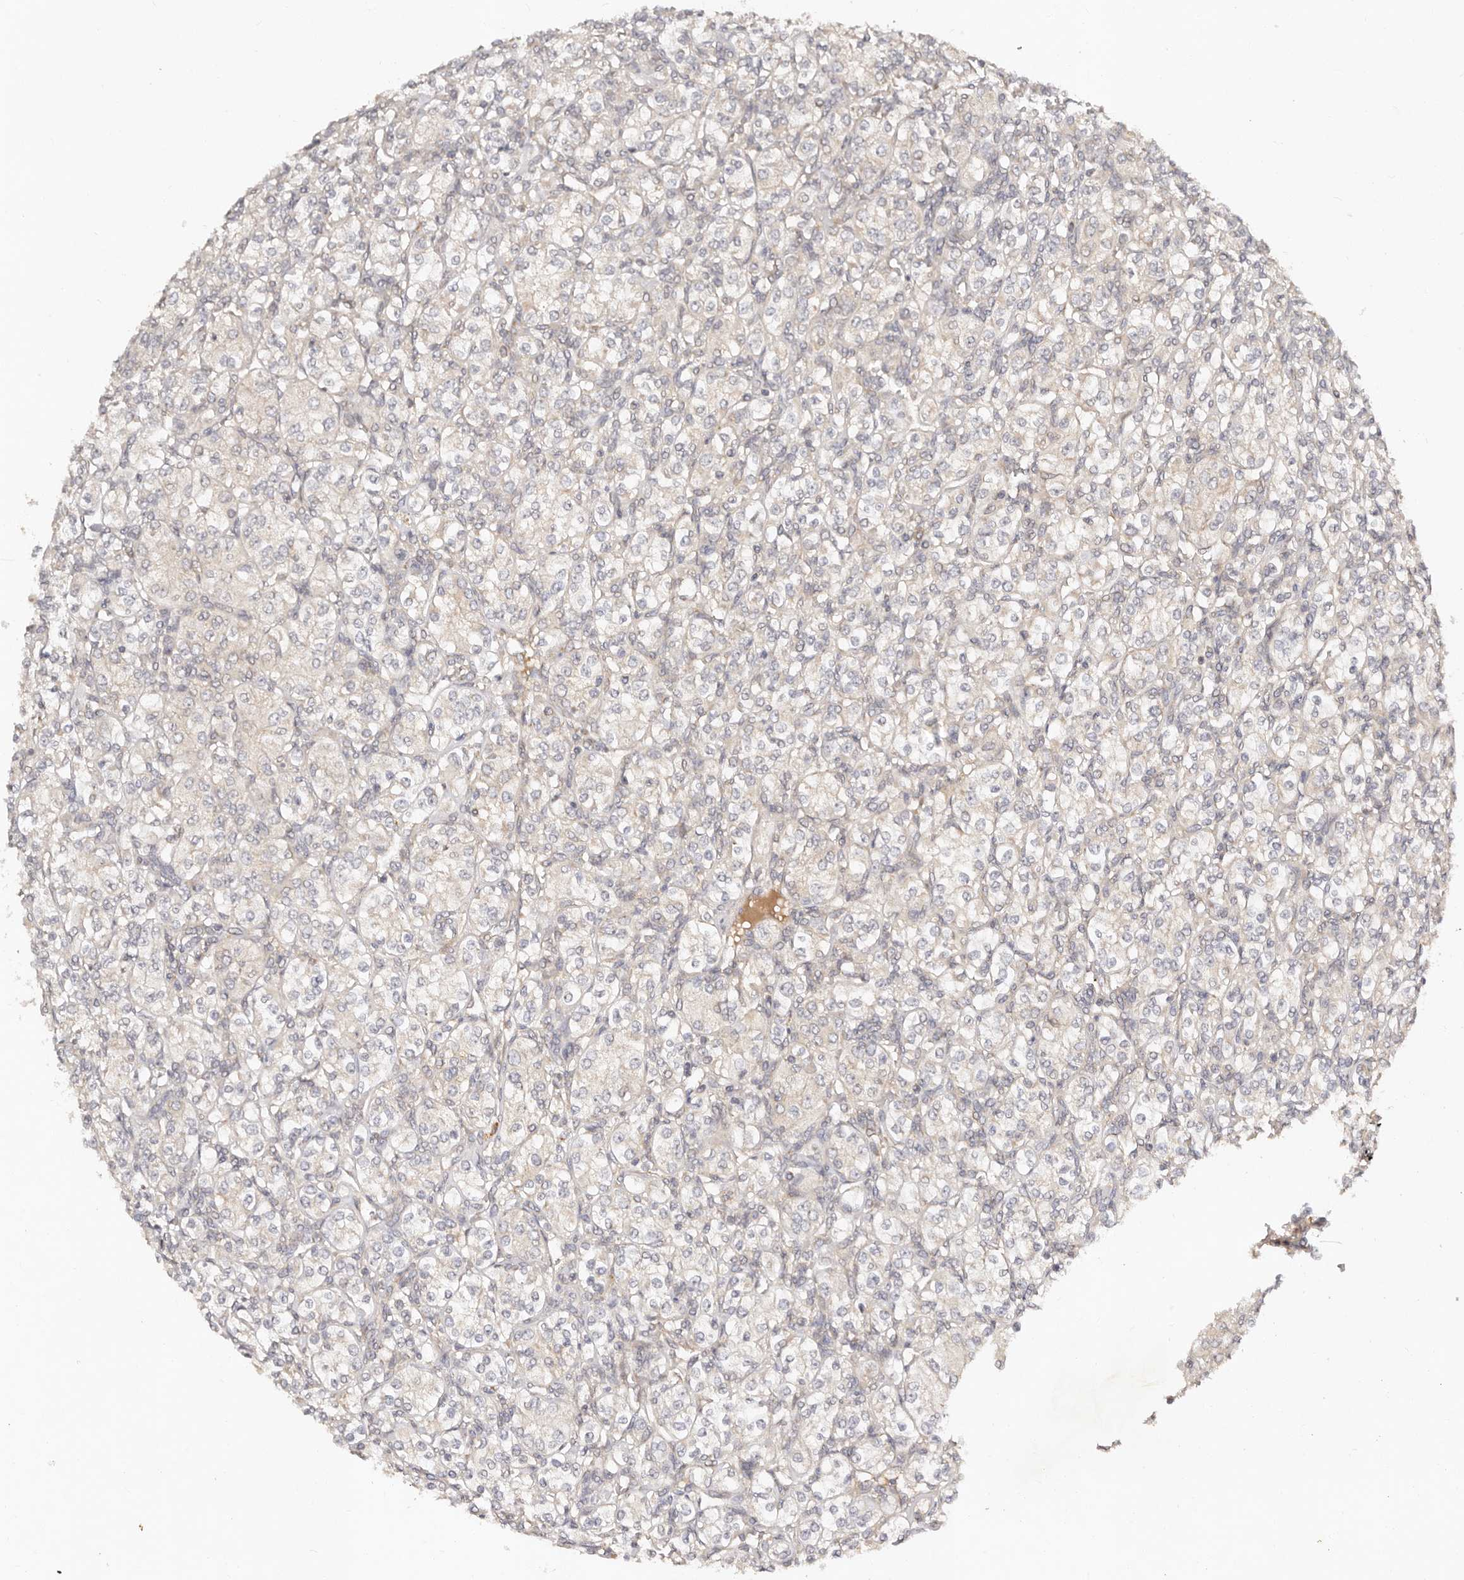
{"staining": {"intensity": "negative", "quantity": "none", "location": "none"}, "tissue": "renal cancer", "cell_type": "Tumor cells", "image_type": "cancer", "snomed": [{"axis": "morphology", "description": "Adenocarcinoma, NOS"}, {"axis": "topography", "description": "Kidney"}], "caption": "Tumor cells are negative for protein expression in human renal cancer (adenocarcinoma).", "gene": "DENND11", "patient": {"sex": "male", "age": 77}}